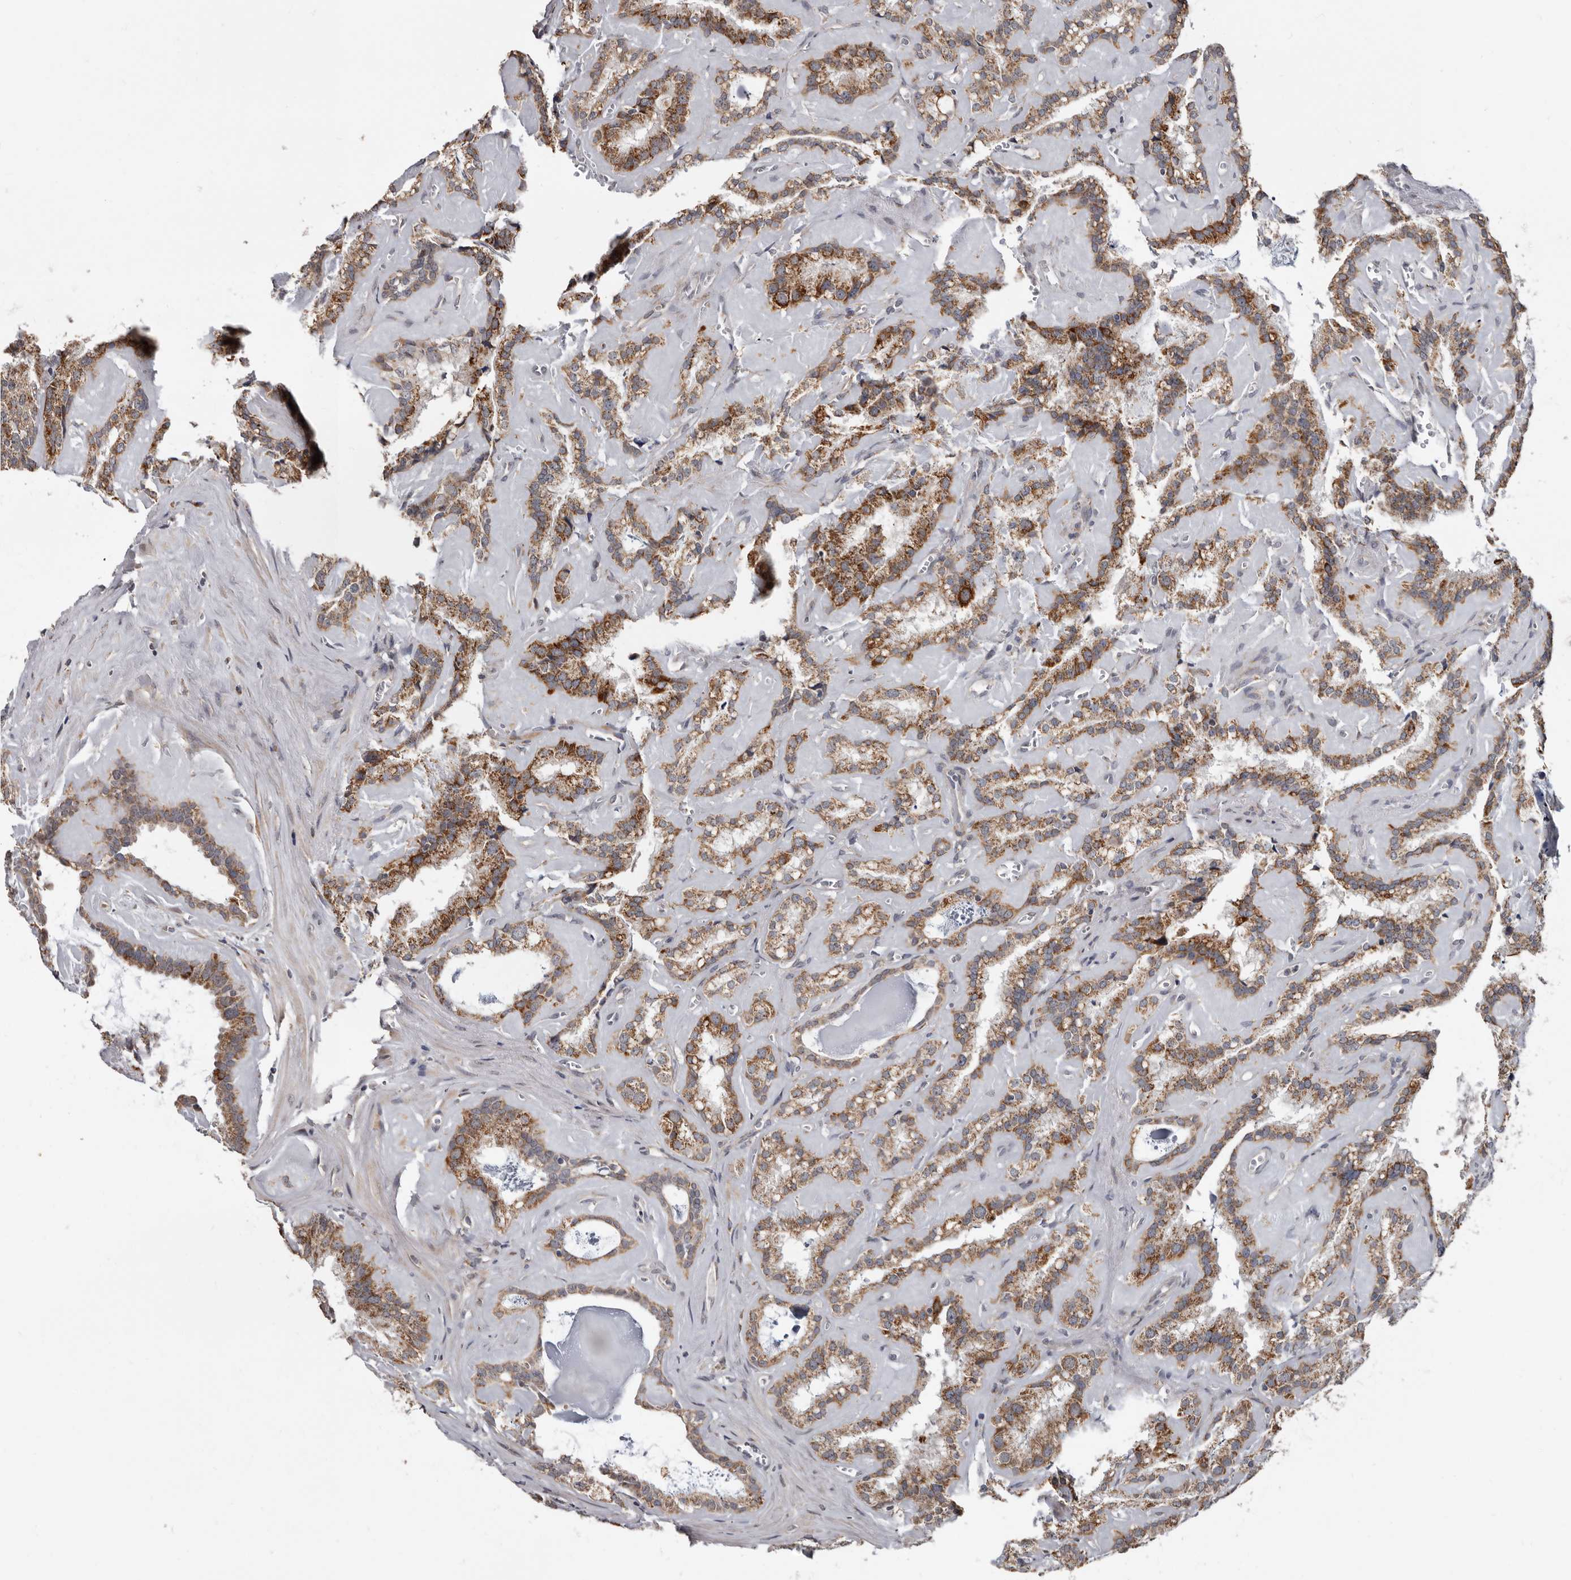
{"staining": {"intensity": "strong", "quantity": "25%-75%", "location": "cytoplasmic/membranous"}, "tissue": "seminal vesicle", "cell_type": "Glandular cells", "image_type": "normal", "snomed": [{"axis": "morphology", "description": "Normal tissue, NOS"}, {"axis": "topography", "description": "Prostate"}, {"axis": "topography", "description": "Seminal veicle"}], "caption": "Immunohistochemistry of unremarkable seminal vesicle reveals high levels of strong cytoplasmic/membranous positivity in approximately 25%-75% of glandular cells. (DAB (3,3'-diaminobenzidine) IHC with brightfield microscopy, high magnification).", "gene": "MRPL18", "patient": {"sex": "male", "age": 59}}